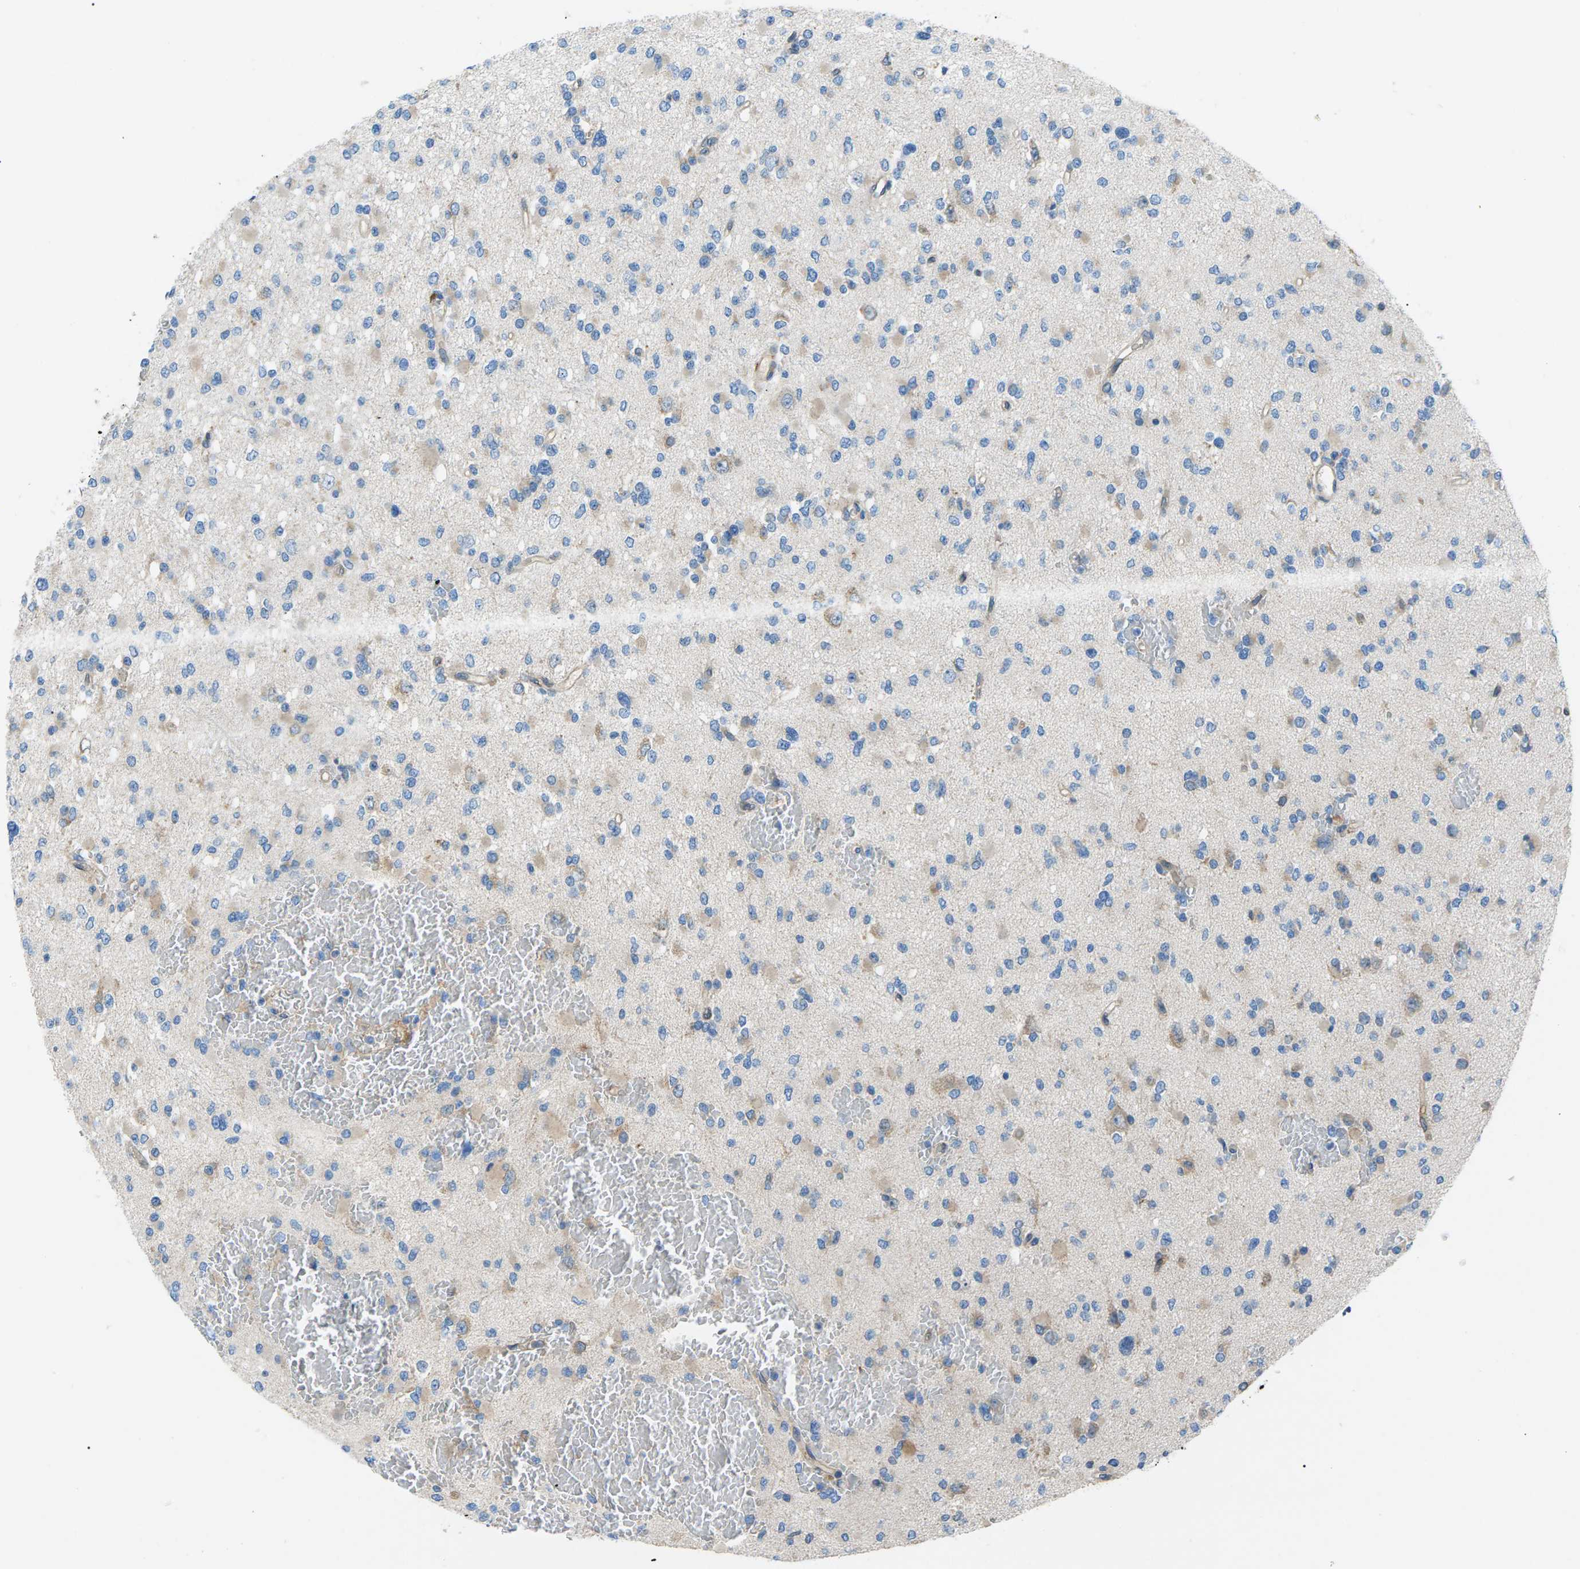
{"staining": {"intensity": "weak", "quantity": "<25%", "location": "cytoplasmic/membranous"}, "tissue": "glioma", "cell_type": "Tumor cells", "image_type": "cancer", "snomed": [{"axis": "morphology", "description": "Glioma, malignant, Low grade"}, {"axis": "topography", "description": "Brain"}], "caption": "A photomicrograph of low-grade glioma (malignant) stained for a protein reveals no brown staining in tumor cells.", "gene": "ZDHHC24", "patient": {"sex": "female", "age": 22}}